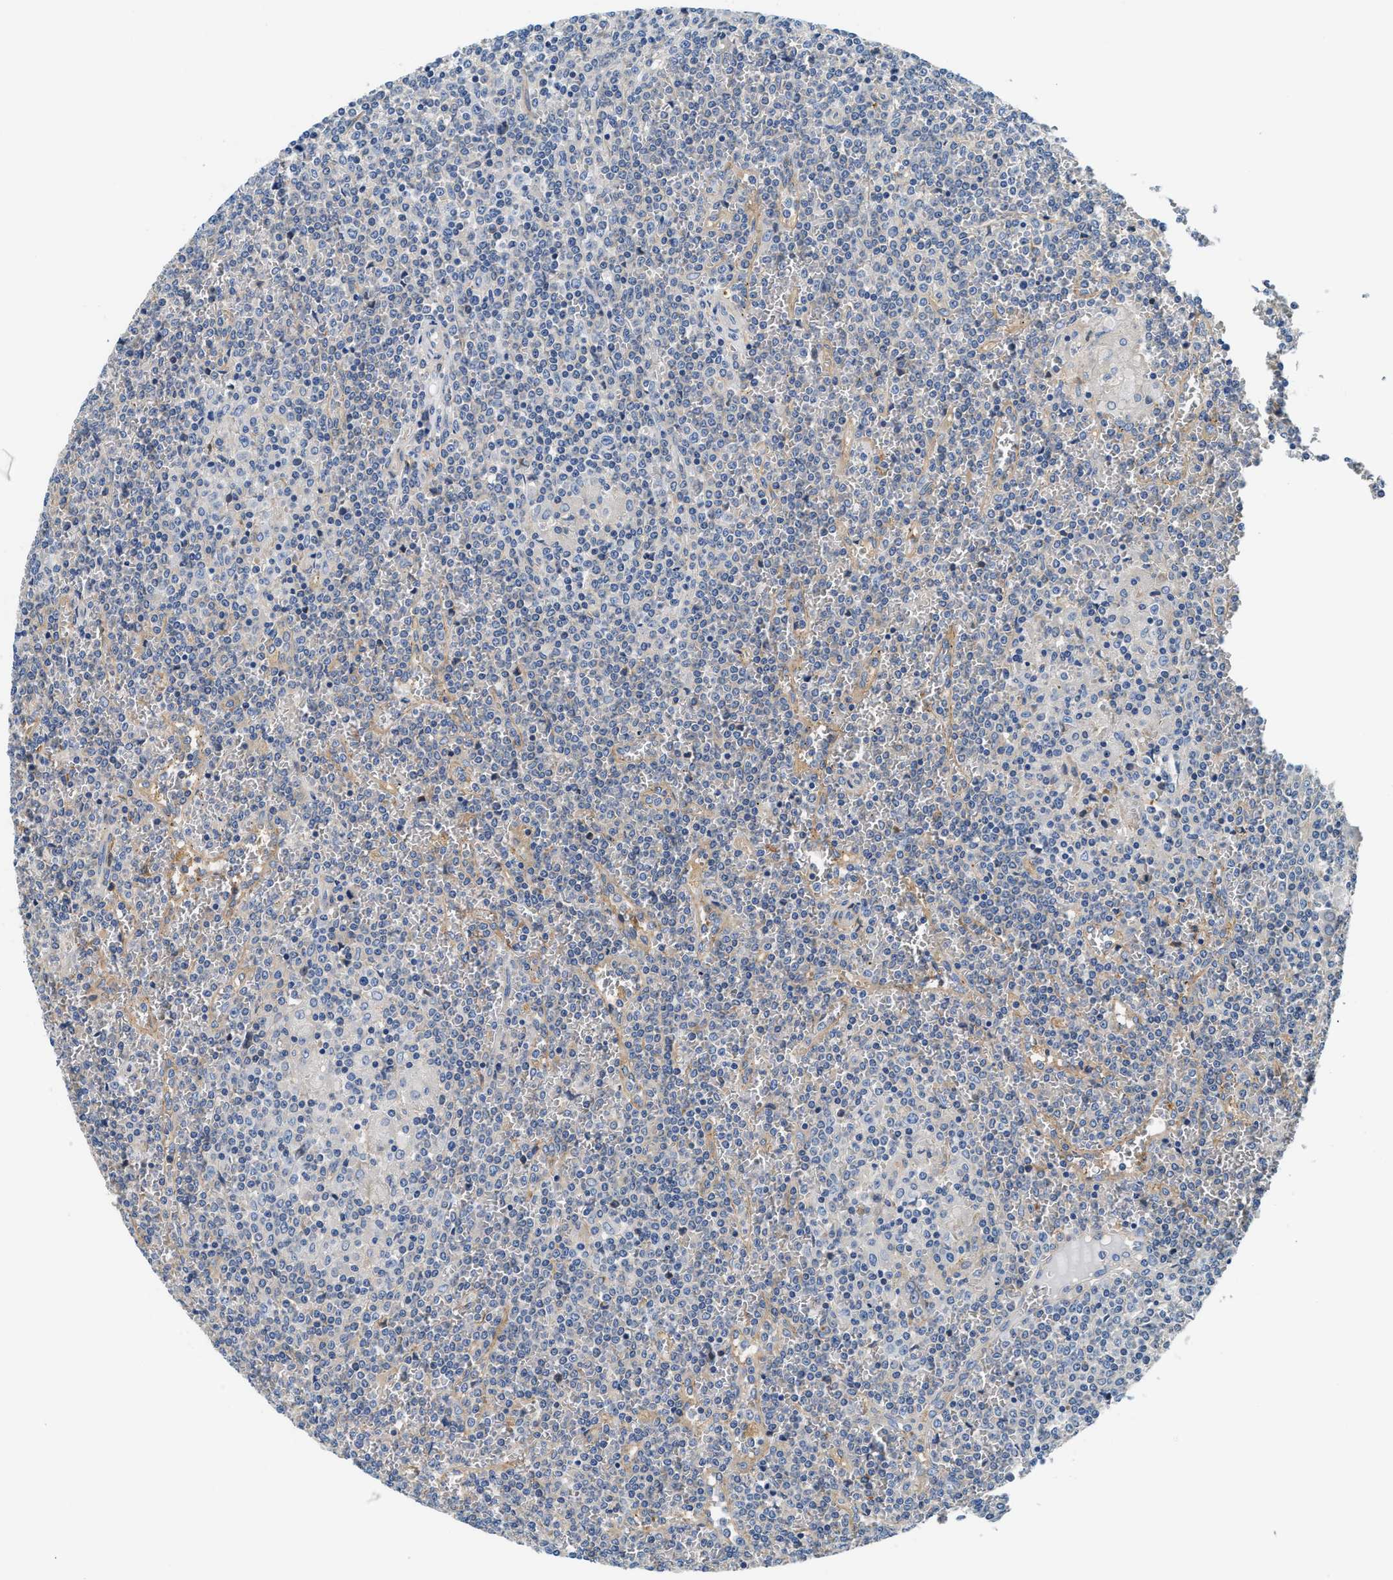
{"staining": {"intensity": "negative", "quantity": "none", "location": "none"}, "tissue": "lymphoma", "cell_type": "Tumor cells", "image_type": "cancer", "snomed": [{"axis": "morphology", "description": "Malignant lymphoma, non-Hodgkin's type, Low grade"}, {"axis": "topography", "description": "Spleen"}], "caption": "Tumor cells show no significant staining in low-grade malignant lymphoma, non-Hodgkin's type.", "gene": "NSUN7", "patient": {"sex": "female", "age": 19}}